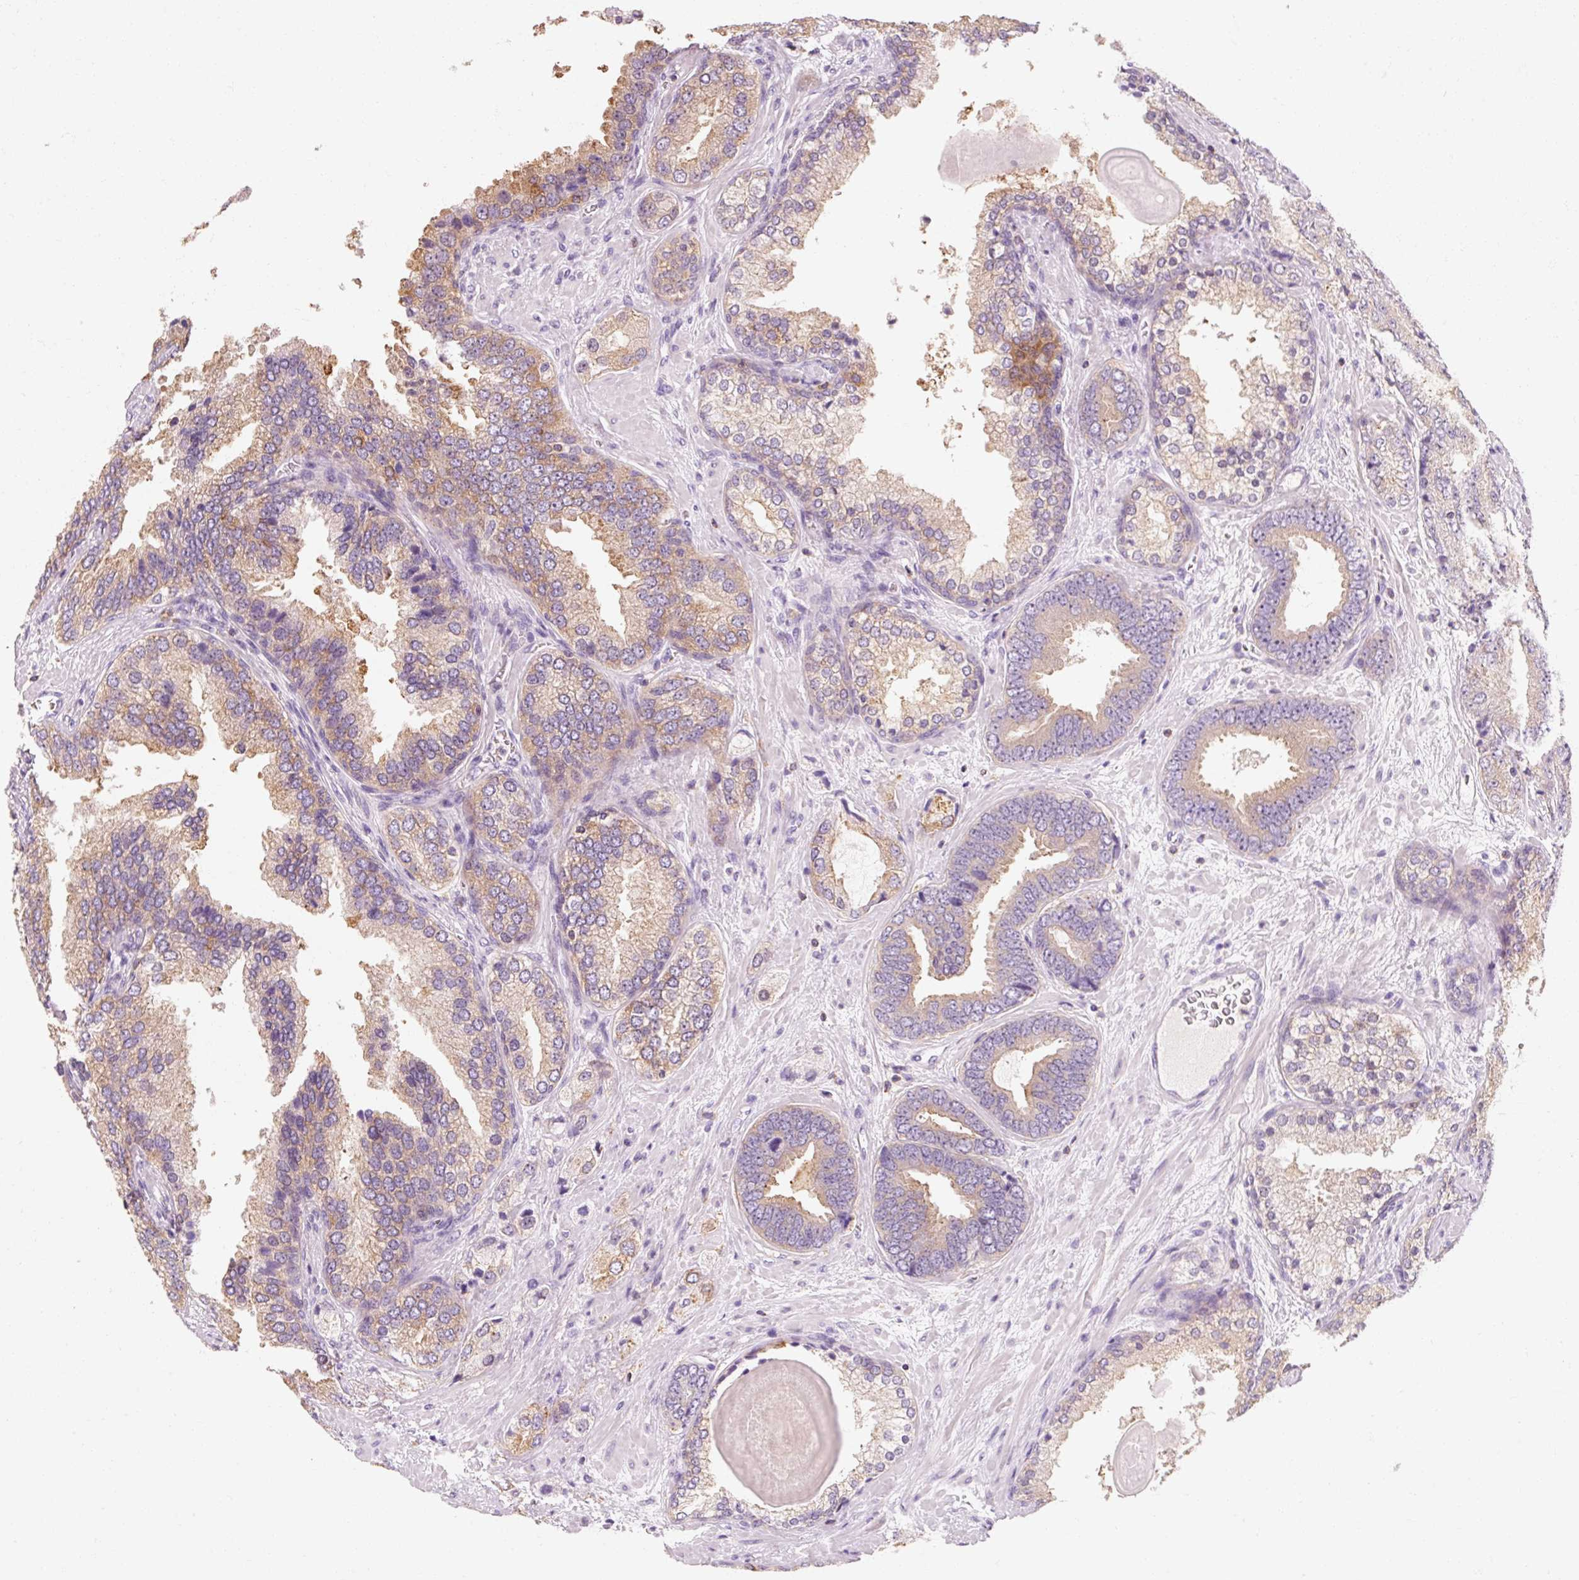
{"staining": {"intensity": "weak", "quantity": "25%-75%", "location": "cytoplasmic/membranous"}, "tissue": "prostate cancer", "cell_type": "Tumor cells", "image_type": "cancer", "snomed": [{"axis": "morphology", "description": "Adenocarcinoma, High grade"}, {"axis": "topography", "description": "Prostate"}], "caption": "Immunohistochemistry of prostate adenocarcinoma (high-grade) reveals low levels of weak cytoplasmic/membranous positivity in approximately 25%-75% of tumor cells.", "gene": "OR8K1", "patient": {"sex": "male", "age": 63}}